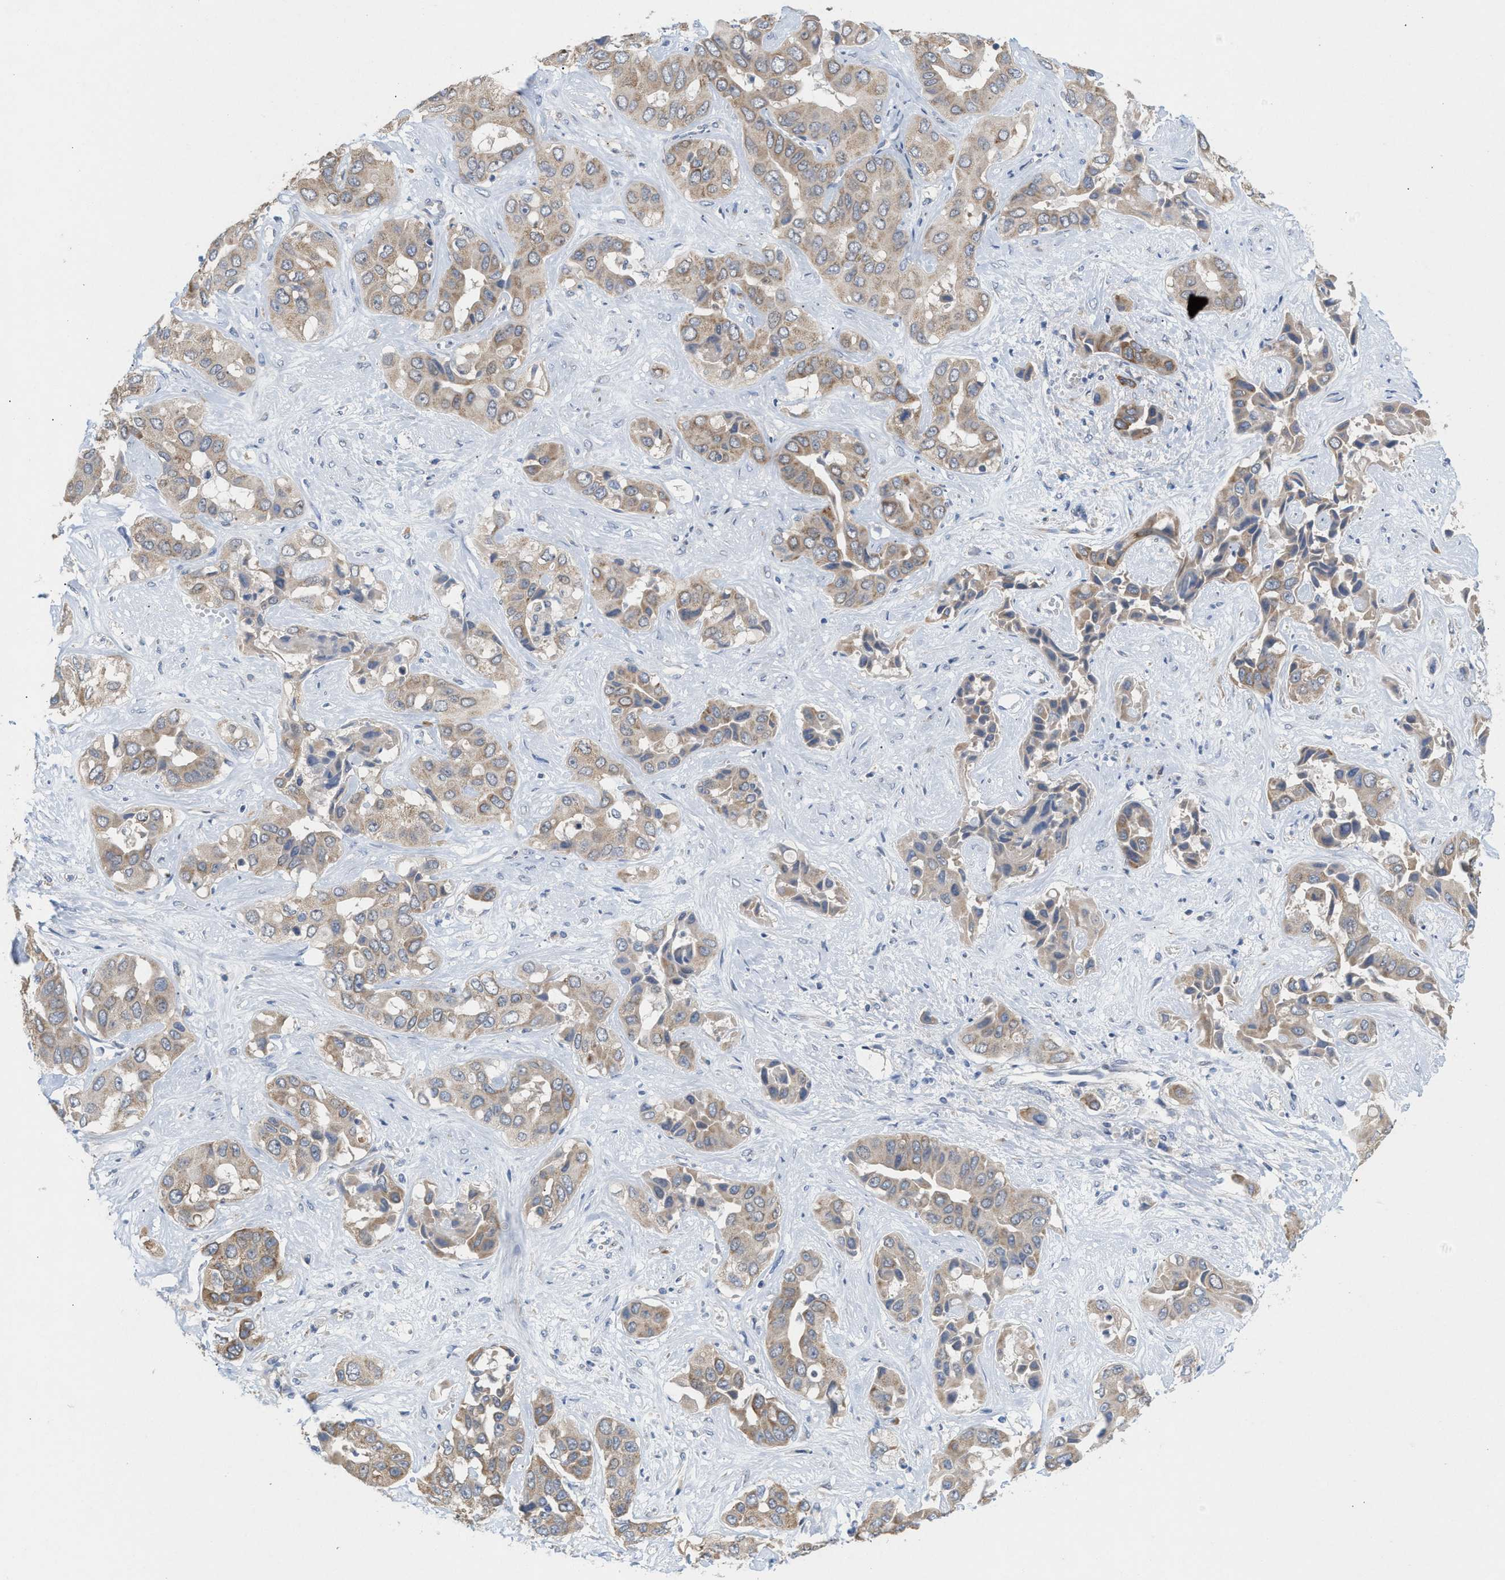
{"staining": {"intensity": "moderate", "quantity": ">75%", "location": "cytoplasmic/membranous"}, "tissue": "liver cancer", "cell_type": "Tumor cells", "image_type": "cancer", "snomed": [{"axis": "morphology", "description": "Cholangiocarcinoma"}, {"axis": "topography", "description": "Liver"}], "caption": "Protein expression by IHC displays moderate cytoplasmic/membranous expression in approximately >75% of tumor cells in liver cholangiocarcinoma.", "gene": "UBAP2", "patient": {"sex": "female", "age": 52}}